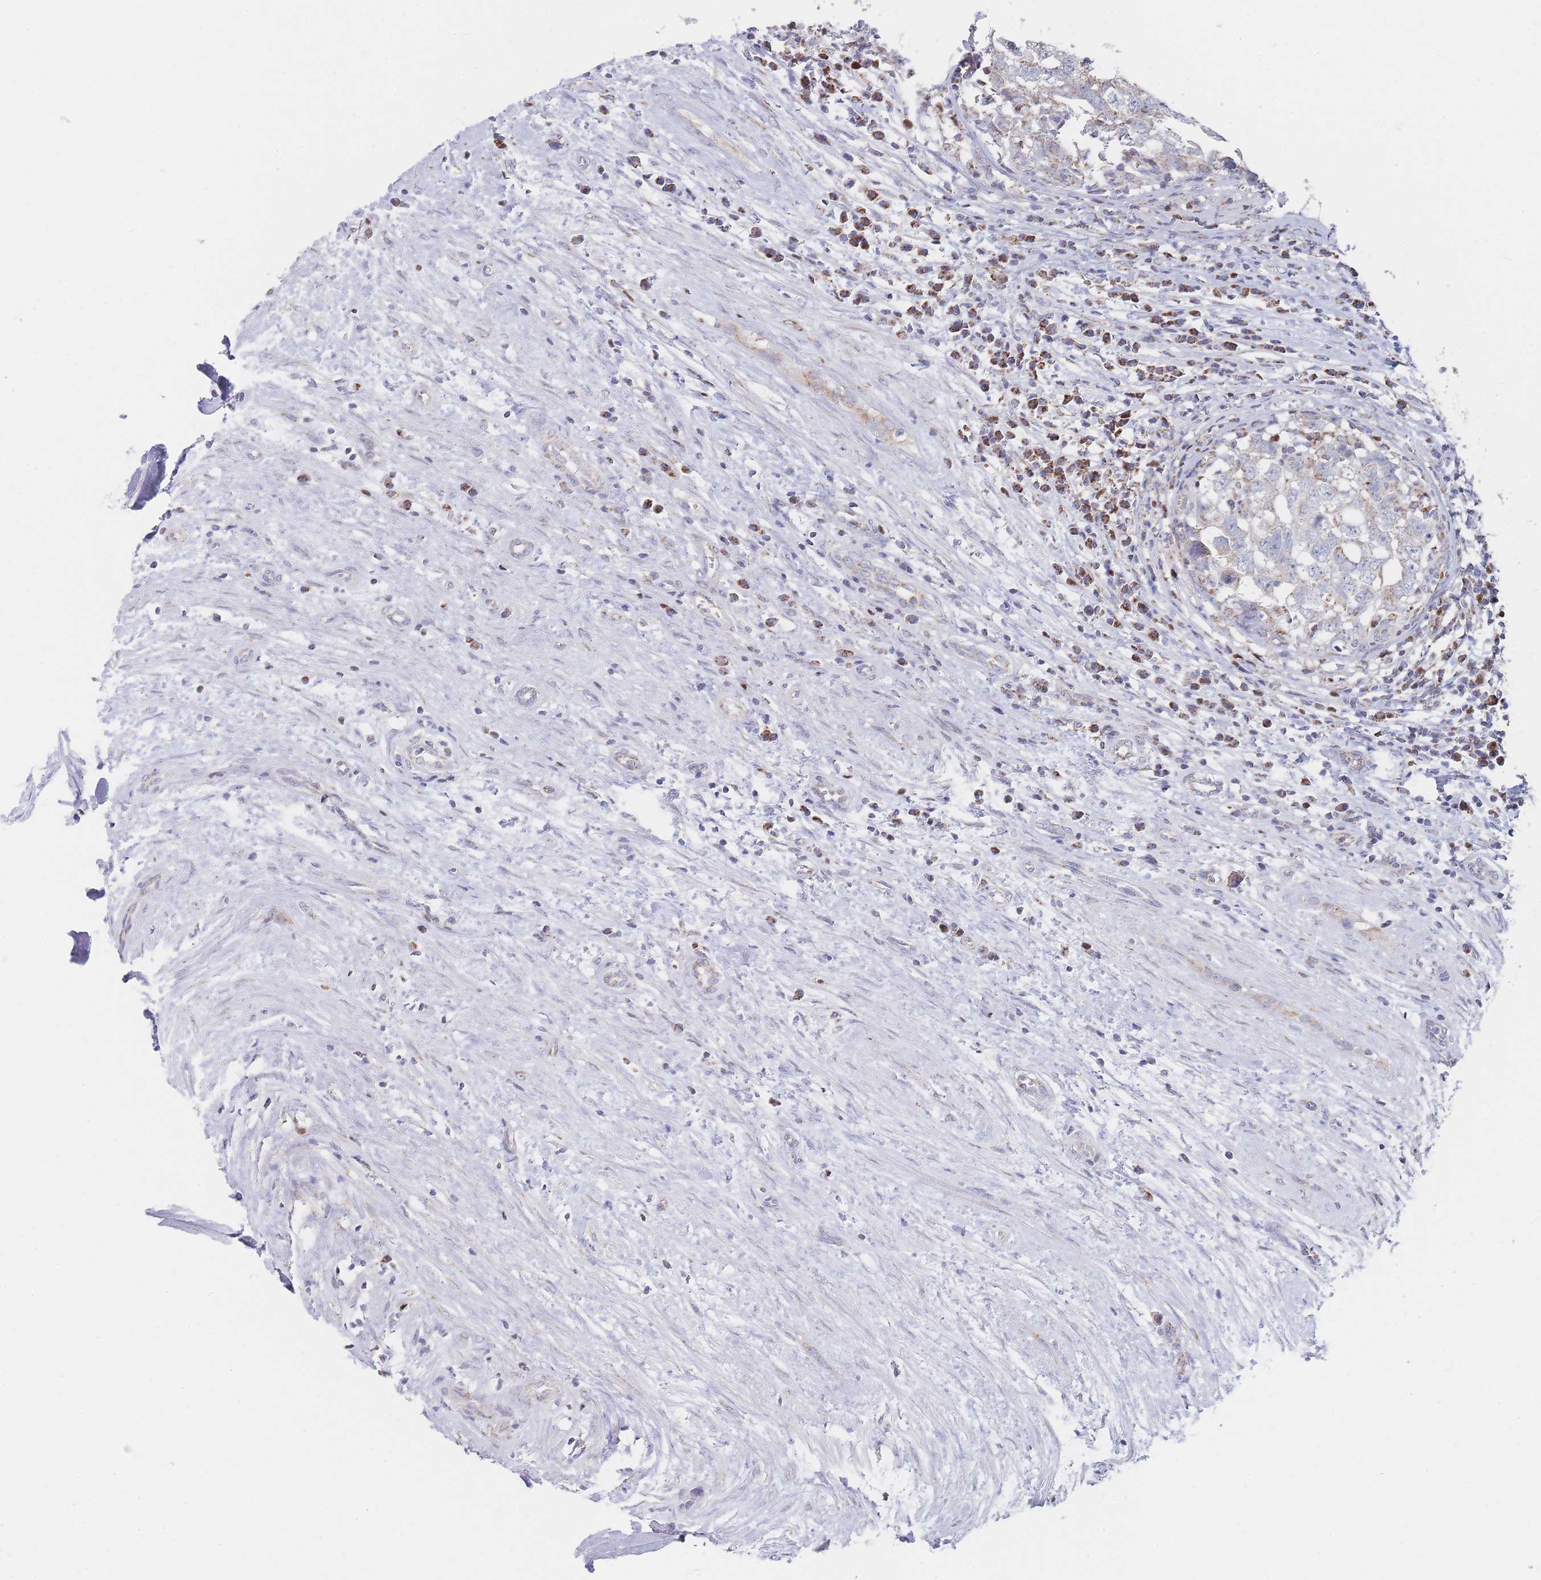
{"staining": {"intensity": "weak", "quantity": "<25%", "location": "cytoplasmic/membranous"}, "tissue": "testis cancer", "cell_type": "Tumor cells", "image_type": "cancer", "snomed": [{"axis": "morphology", "description": "Seminoma, NOS"}, {"axis": "morphology", "description": "Carcinoma, Embryonal, NOS"}, {"axis": "topography", "description": "Testis"}], "caption": "This is an IHC image of testis cancer (embryonal carcinoma). There is no expression in tumor cells.", "gene": "IKZF4", "patient": {"sex": "male", "age": 29}}